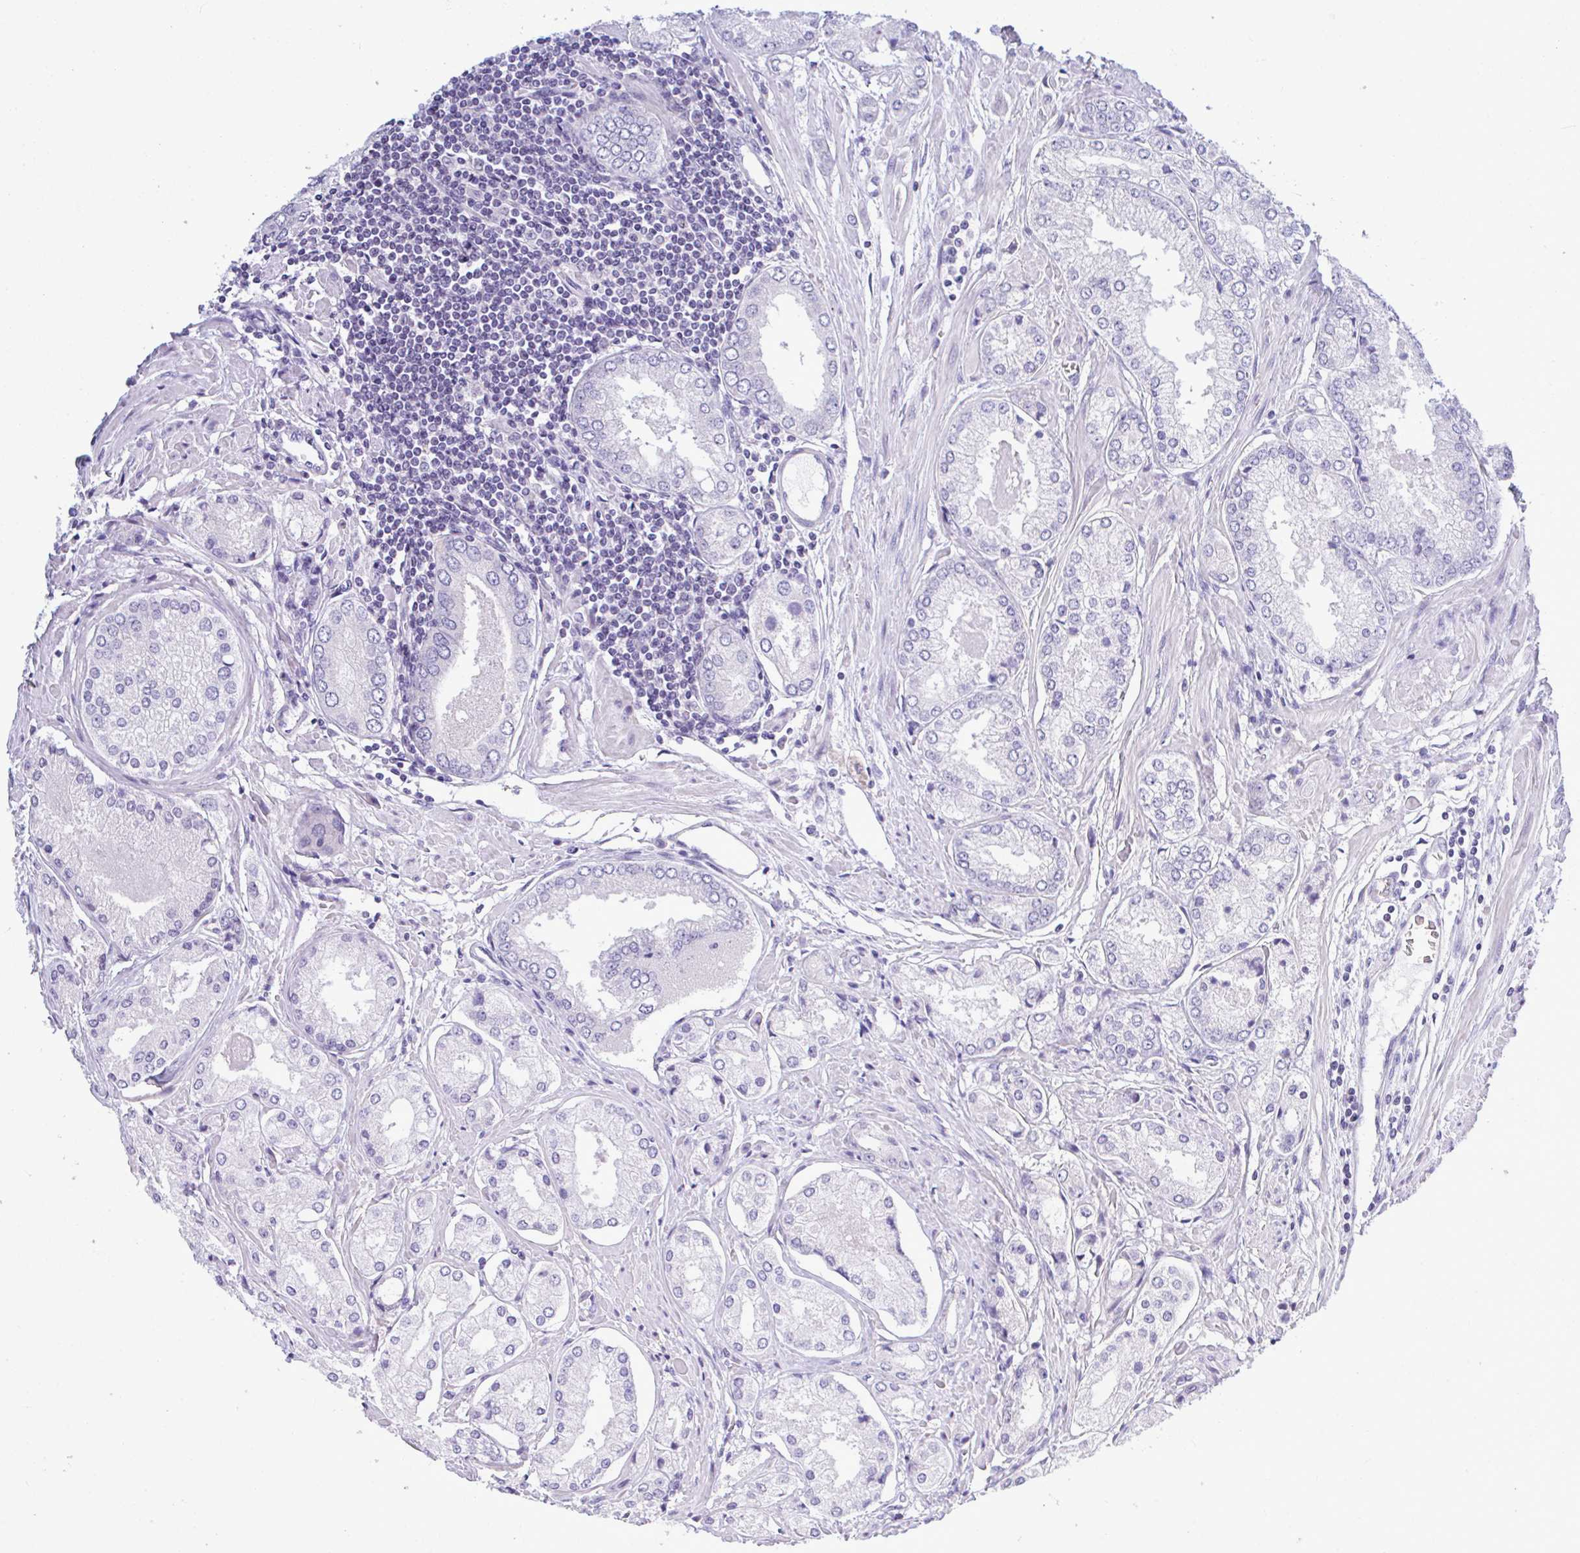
{"staining": {"intensity": "negative", "quantity": "none", "location": "none"}, "tissue": "prostate cancer", "cell_type": "Tumor cells", "image_type": "cancer", "snomed": [{"axis": "morphology", "description": "Adenocarcinoma, Low grade"}, {"axis": "topography", "description": "Prostate"}], "caption": "The IHC photomicrograph has no significant staining in tumor cells of prostate cancer tissue.", "gene": "PIGK", "patient": {"sex": "male", "age": 68}}